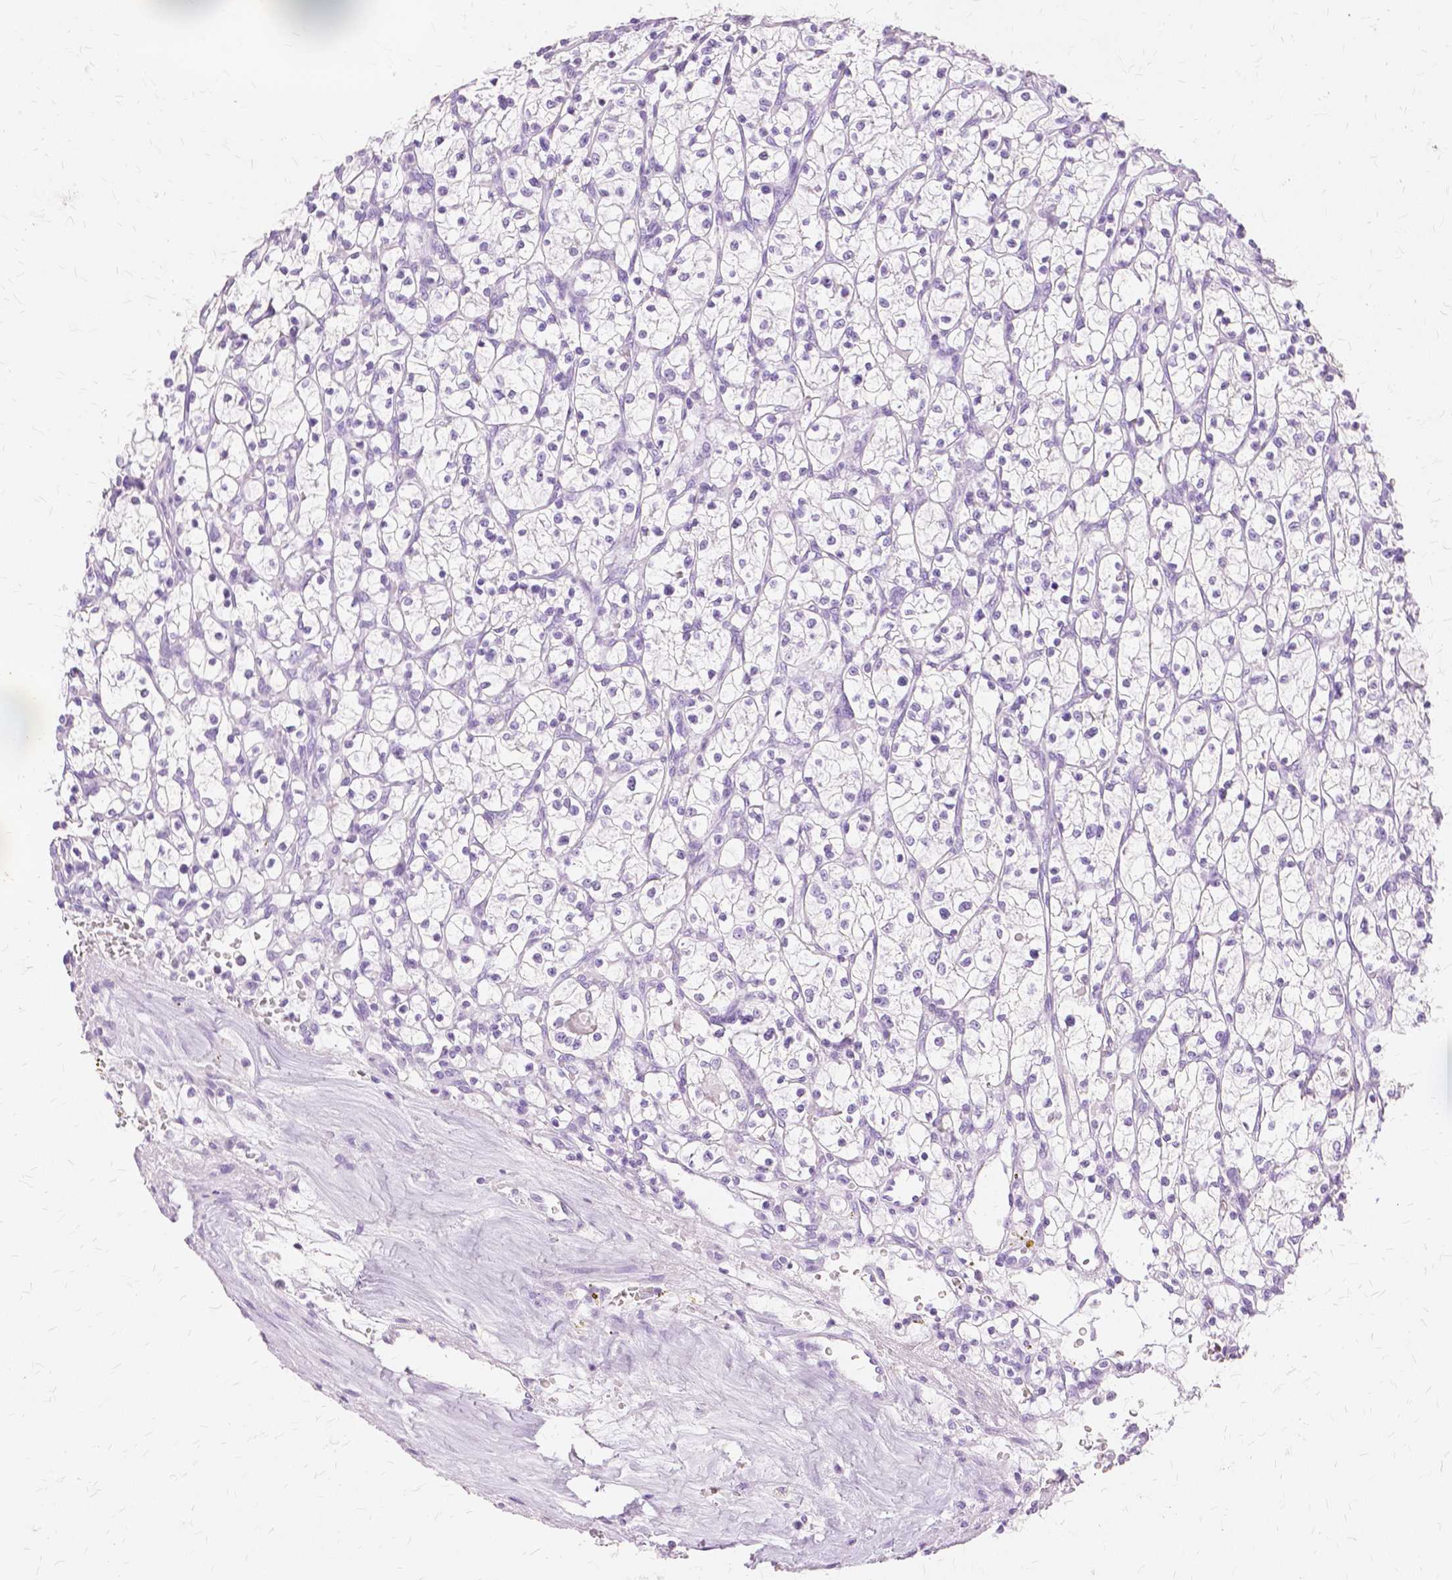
{"staining": {"intensity": "negative", "quantity": "none", "location": "none"}, "tissue": "renal cancer", "cell_type": "Tumor cells", "image_type": "cancer", "snomed": [{"axis": "morphology", "description": "Adenocarcinoma, NOS"}, {"axis": "topography", "description": "Kidney"}], "caption": "The IHC micrograph has no significant positivity in tumor cells of renal cancer tissue.", "gene": "TGM1", "patient": {"sex": "female", "age": 64}}